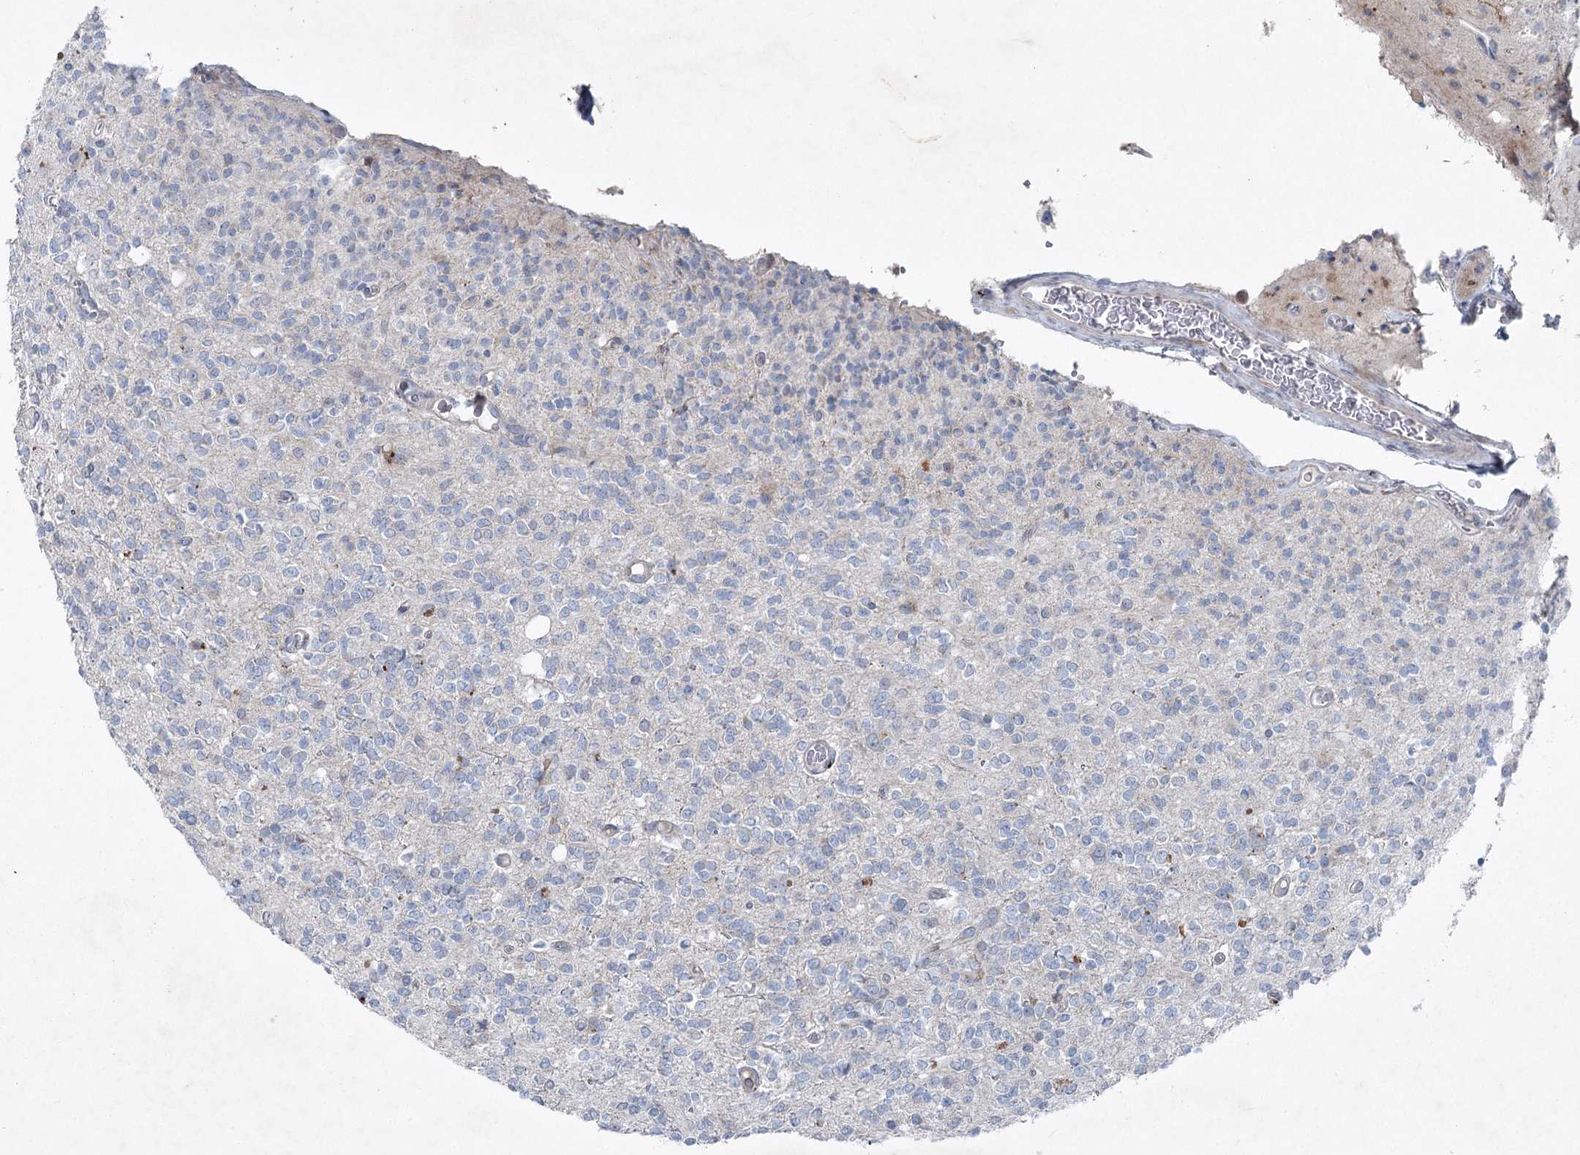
{"staining": {"intensity": "negative", "quantity": "none", "location": "none"}, "tissue": "glioma", "cell_type": "Tumor cells", "image_type": "cancer", "snomed": [{"axis": "morphology", "description": "Glioma, malignant, High grade"}, {"axis": "topography", "description": "Brain"}], "caption": "High magnification brightfield microscopy of glioma stained with DAB (brown) and counterstained with hematoxylin (blue): tumor cells show no significant staining.", "gene": "PLA2G12A", "patient": {"sex": "male", "age": 34}}